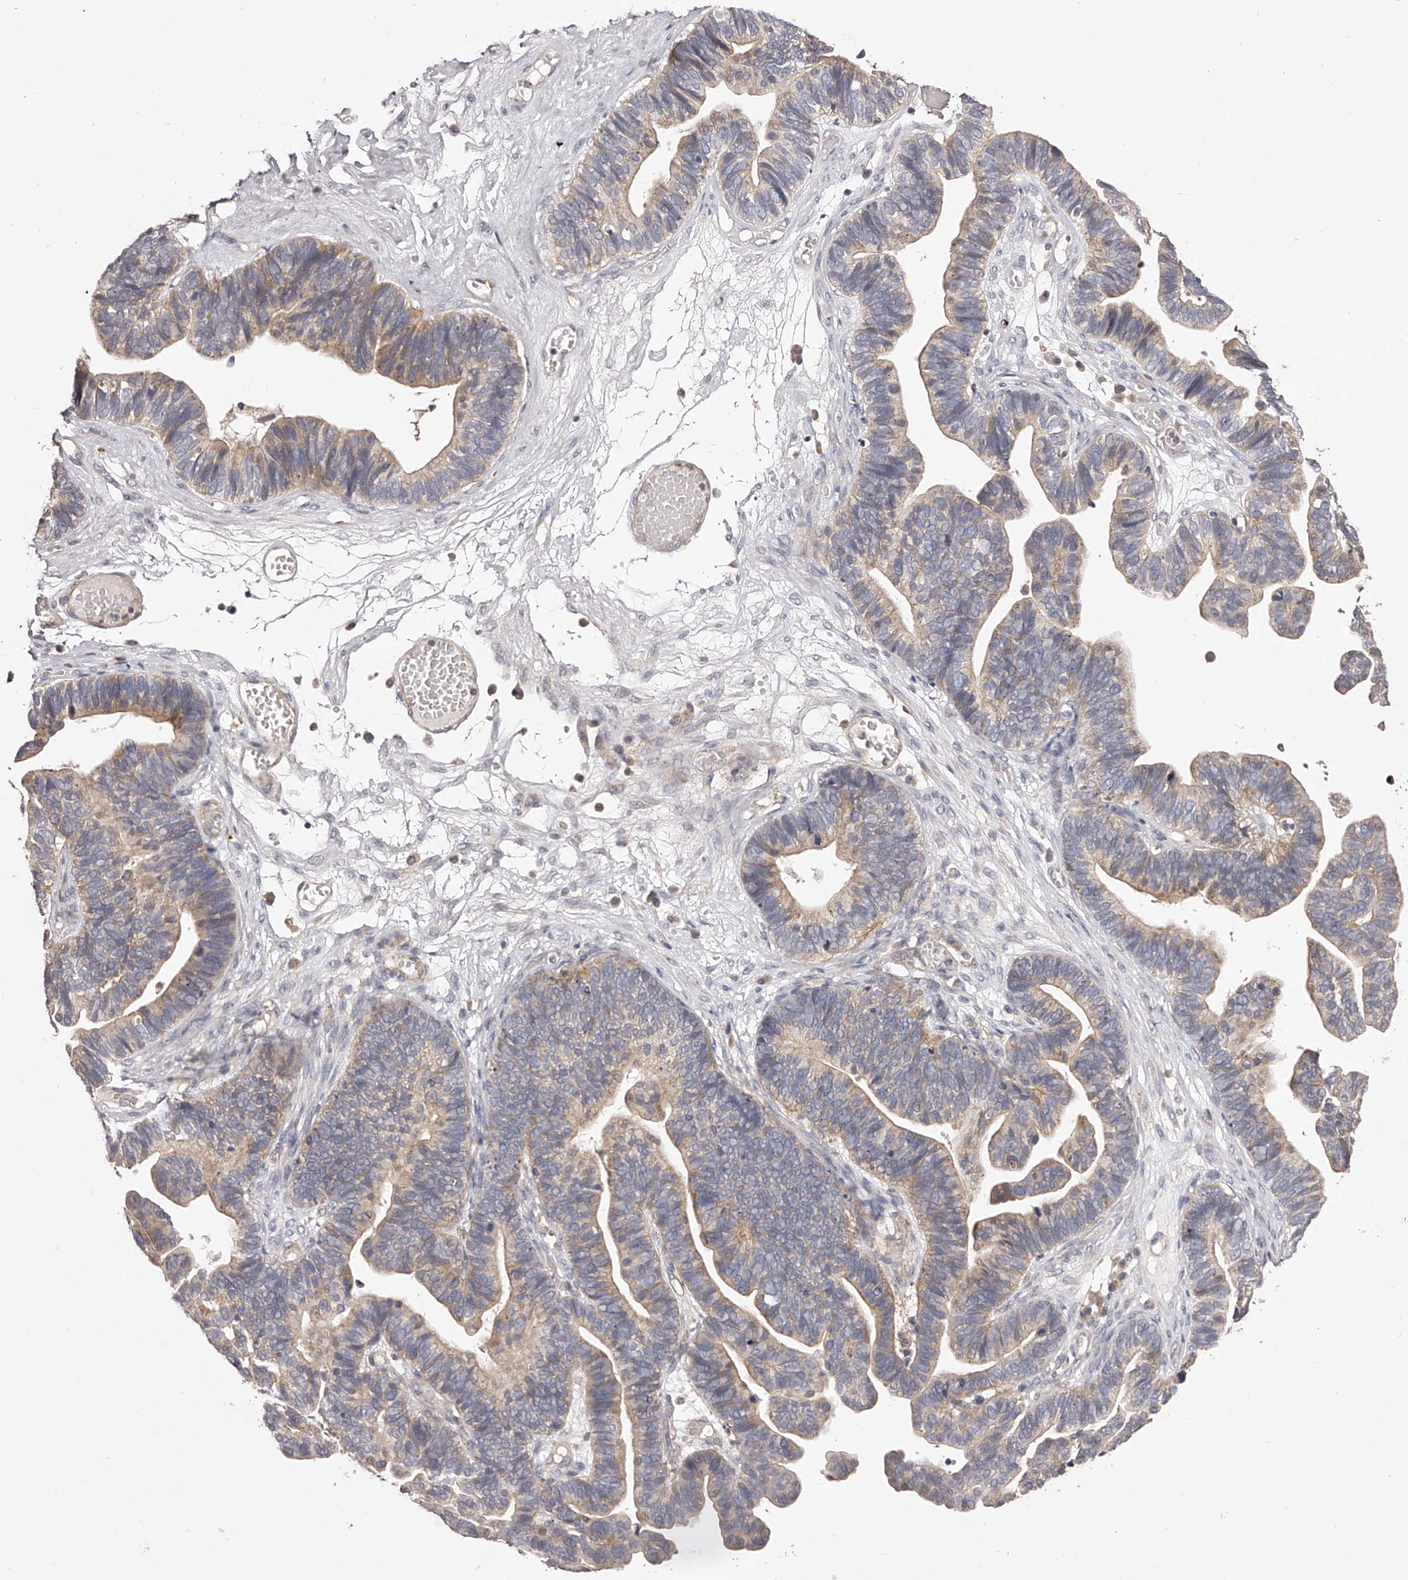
{"staining": {"intensity": "moderate", "quantity": ">75%", "location": "cytoplasmic/membranous"}, "tissue": "ovarian cancer", "cell_type": "Tumor cells", "image_type": "cancer", "snomed": [{"axis": "morphology", "description": "Cystadenocarcinoma, serous, NOS"}, {"axis": "topography", "description": "Ovary"}], "caption": "Tumor cells display medium levels of moderate cytoplasmic/membranous positivity in approximately >75% of cells in ovarian serous cystadenocarcinoma.", "gene": "ODF2L", "patient": {"sex": "female", "age": 56}}